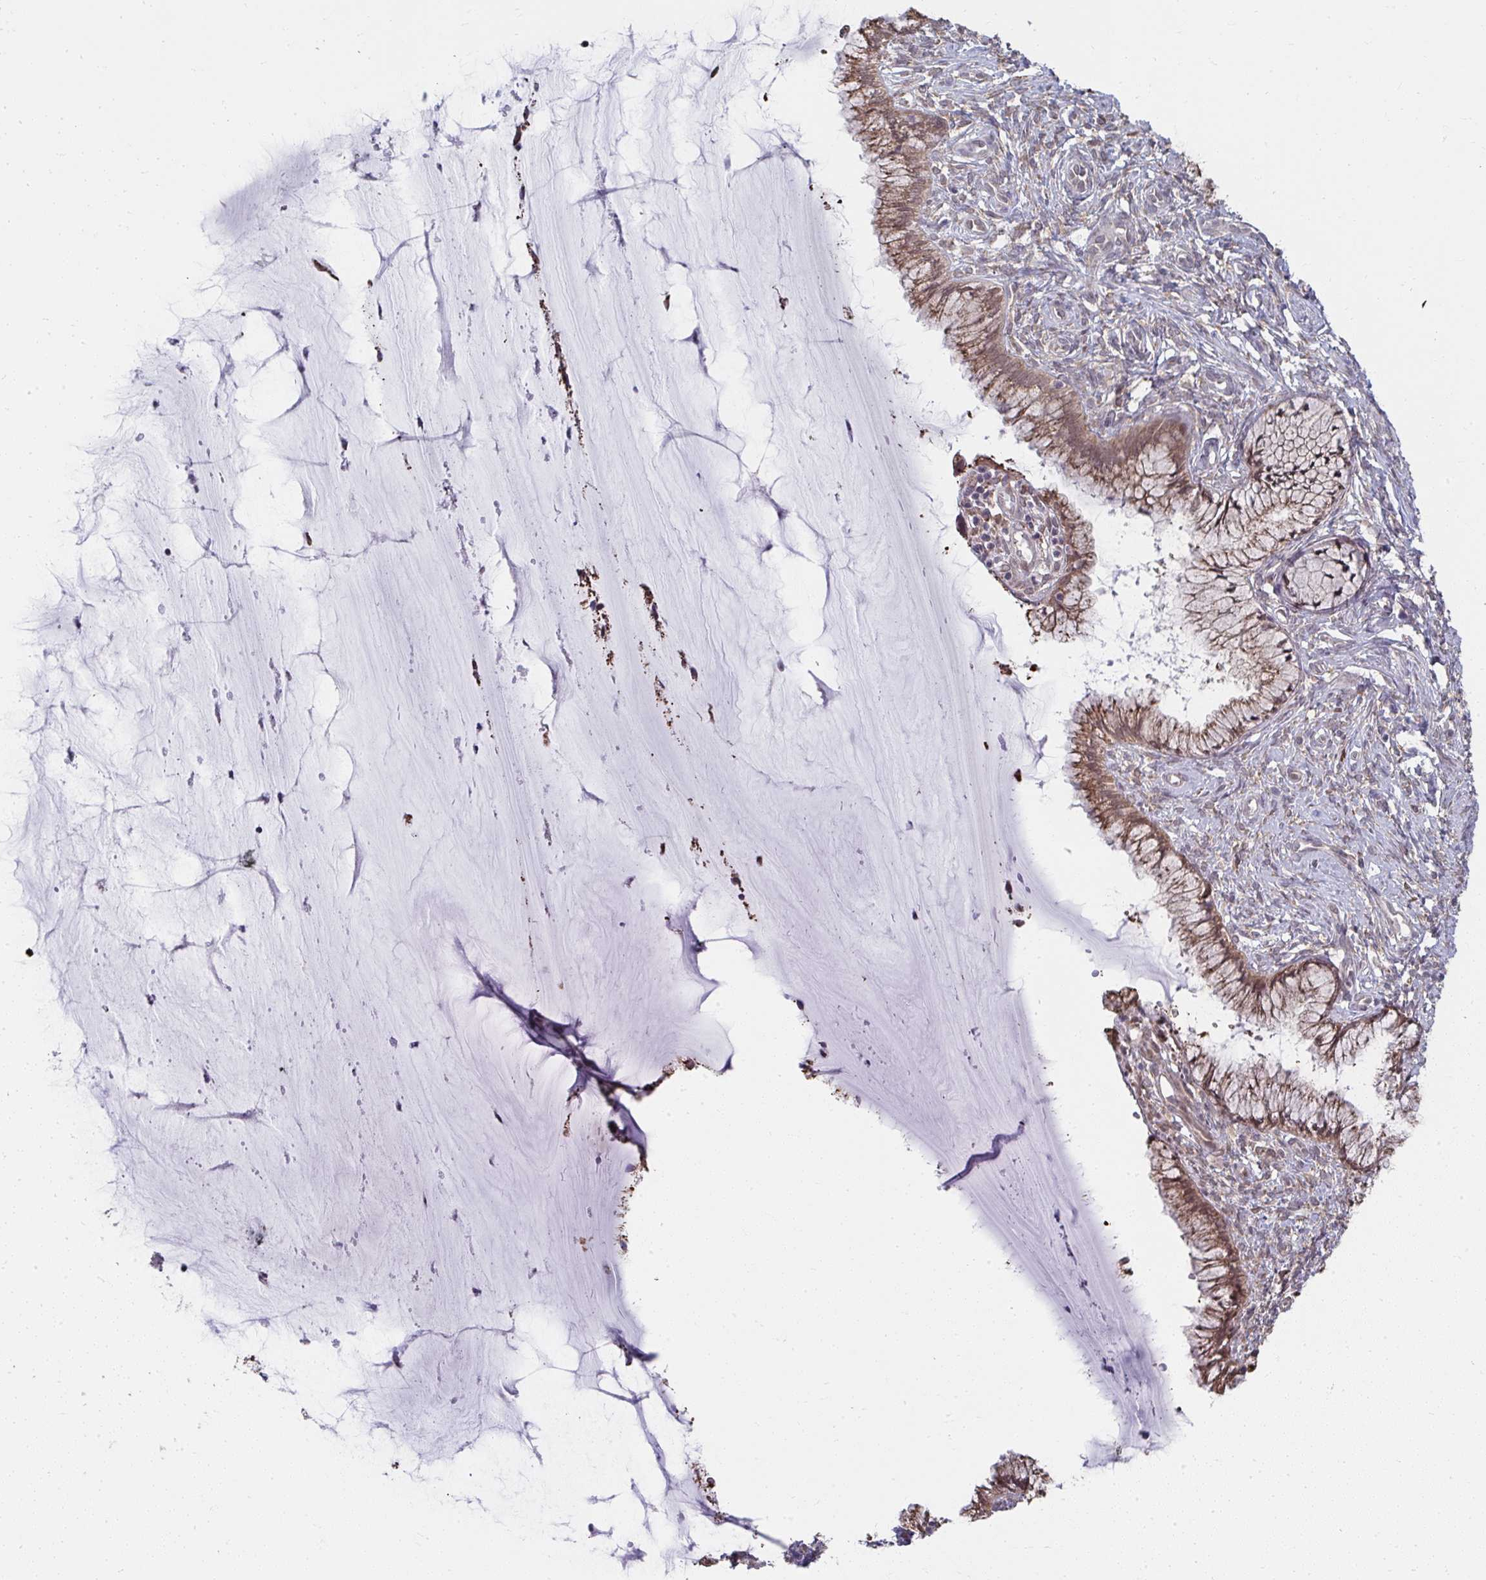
{"staining": {"intensity": "weak", "quantity": "25%-75%", "location": "nuclear"}, "tissue": "cervix", "cell_type": "Glandular cells", "image_type": "normal", "snomed": [{"axis": "morphology", "description": "Normal tissue, NOS"}, {"axis": "topography", "description": "Cervix"}], "caption": "Protein analysis of unremarkable cervix reveals weak nuclear expression in approximately 25%-75% of glandular cells. Ihc stains the protein of interest in brown and the nuclei are stained blue.", "gene": "NMNAT1", "patient": {"sex": "female", "age": 37}}